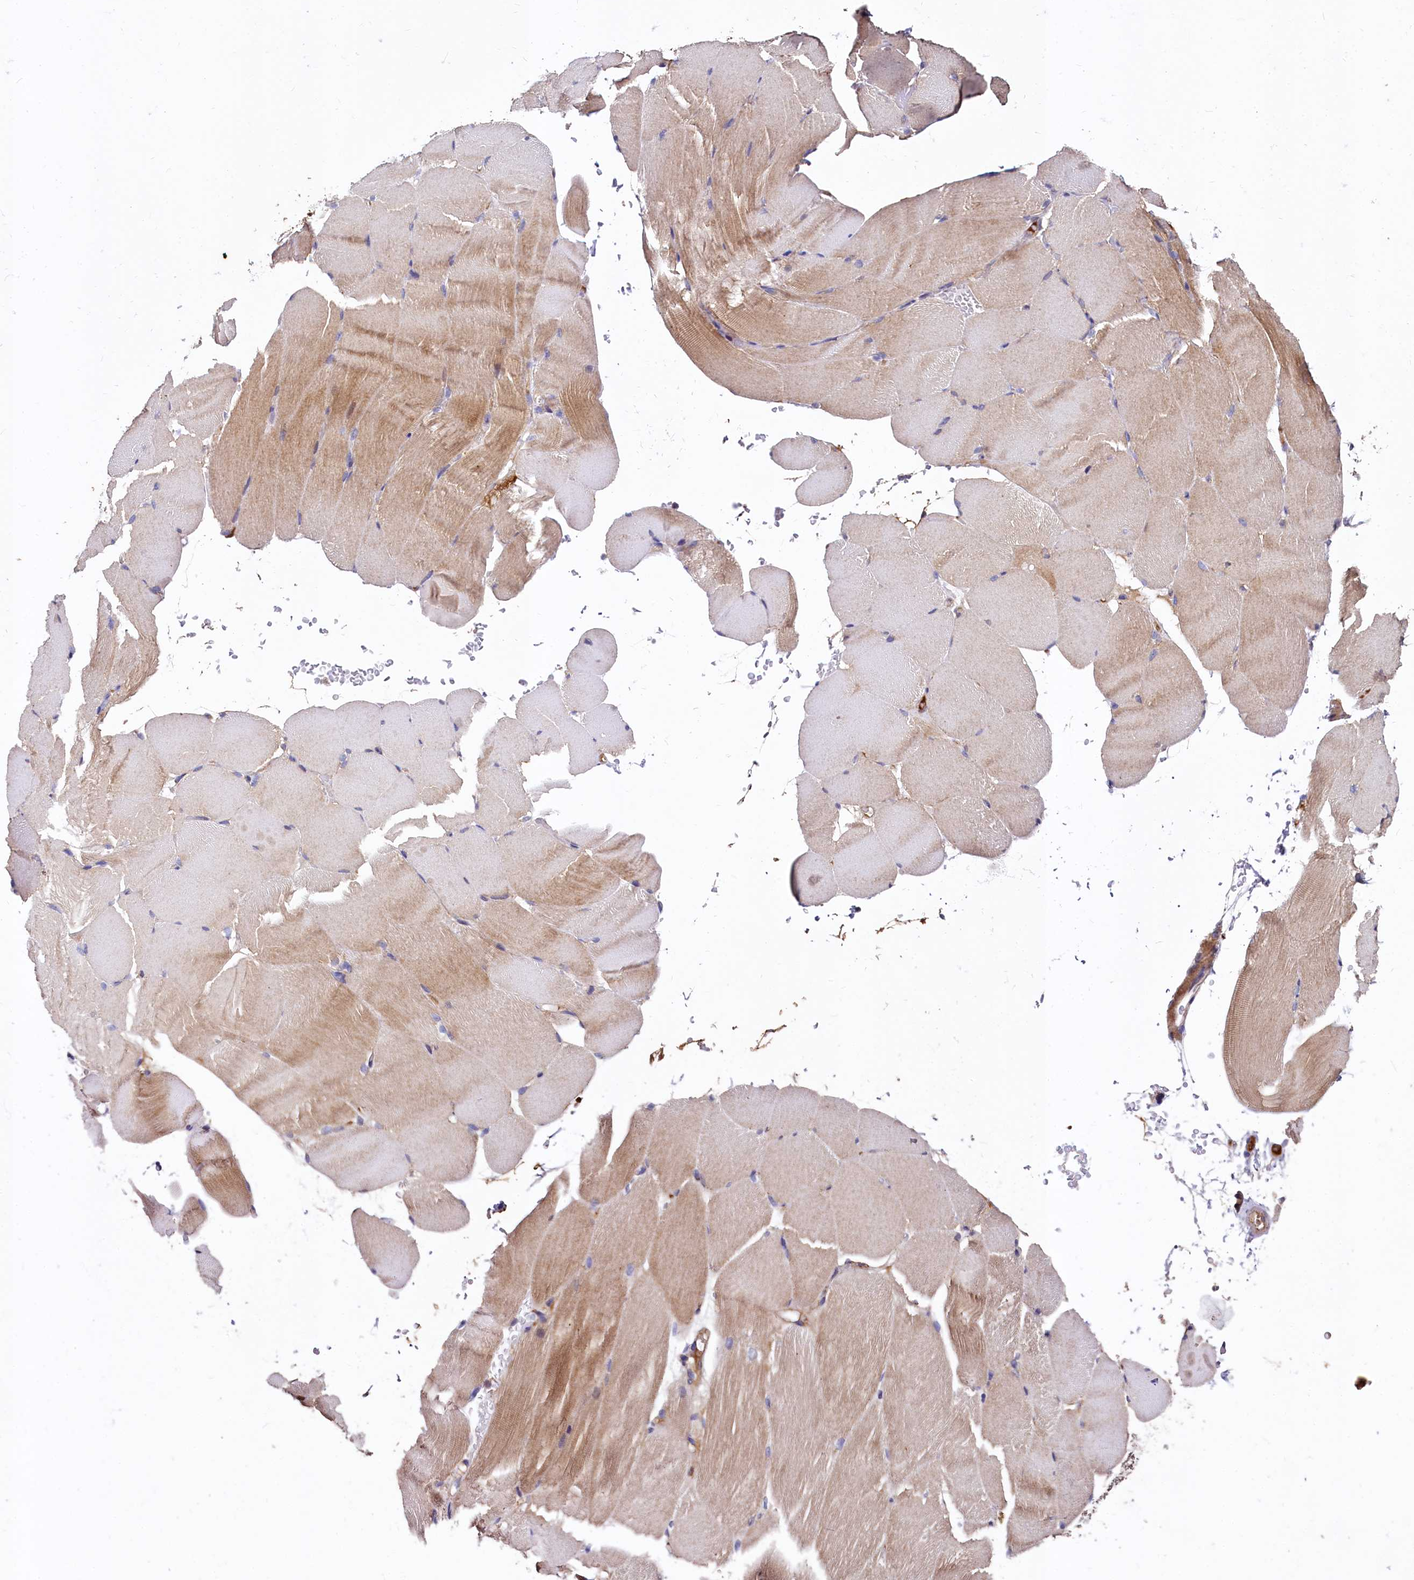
{"staining": {"intensity": "moderate", "quantity": "<25%", "location": "cytoplasmic/membranous"}, "tissue": "skeletal muscle", "cell_type": "Myocytes", "image_type": "normal", "snomed": [{"axis": "morphology", "description": "Normal tissue, NOS"}, {"axis": "topography", "description": "Skeletal muscle"}, {"axis": "topography", "description": "Parathyroid gland"}], "caption": "Immunohistochemical staining of benign skeletal muscle exhibits moderate cytoplasmic/membranous protein expression in approximately <25% of myocytes.", "gene": "SPRYD3", "patient": {"sex": "female", "age": 37}}